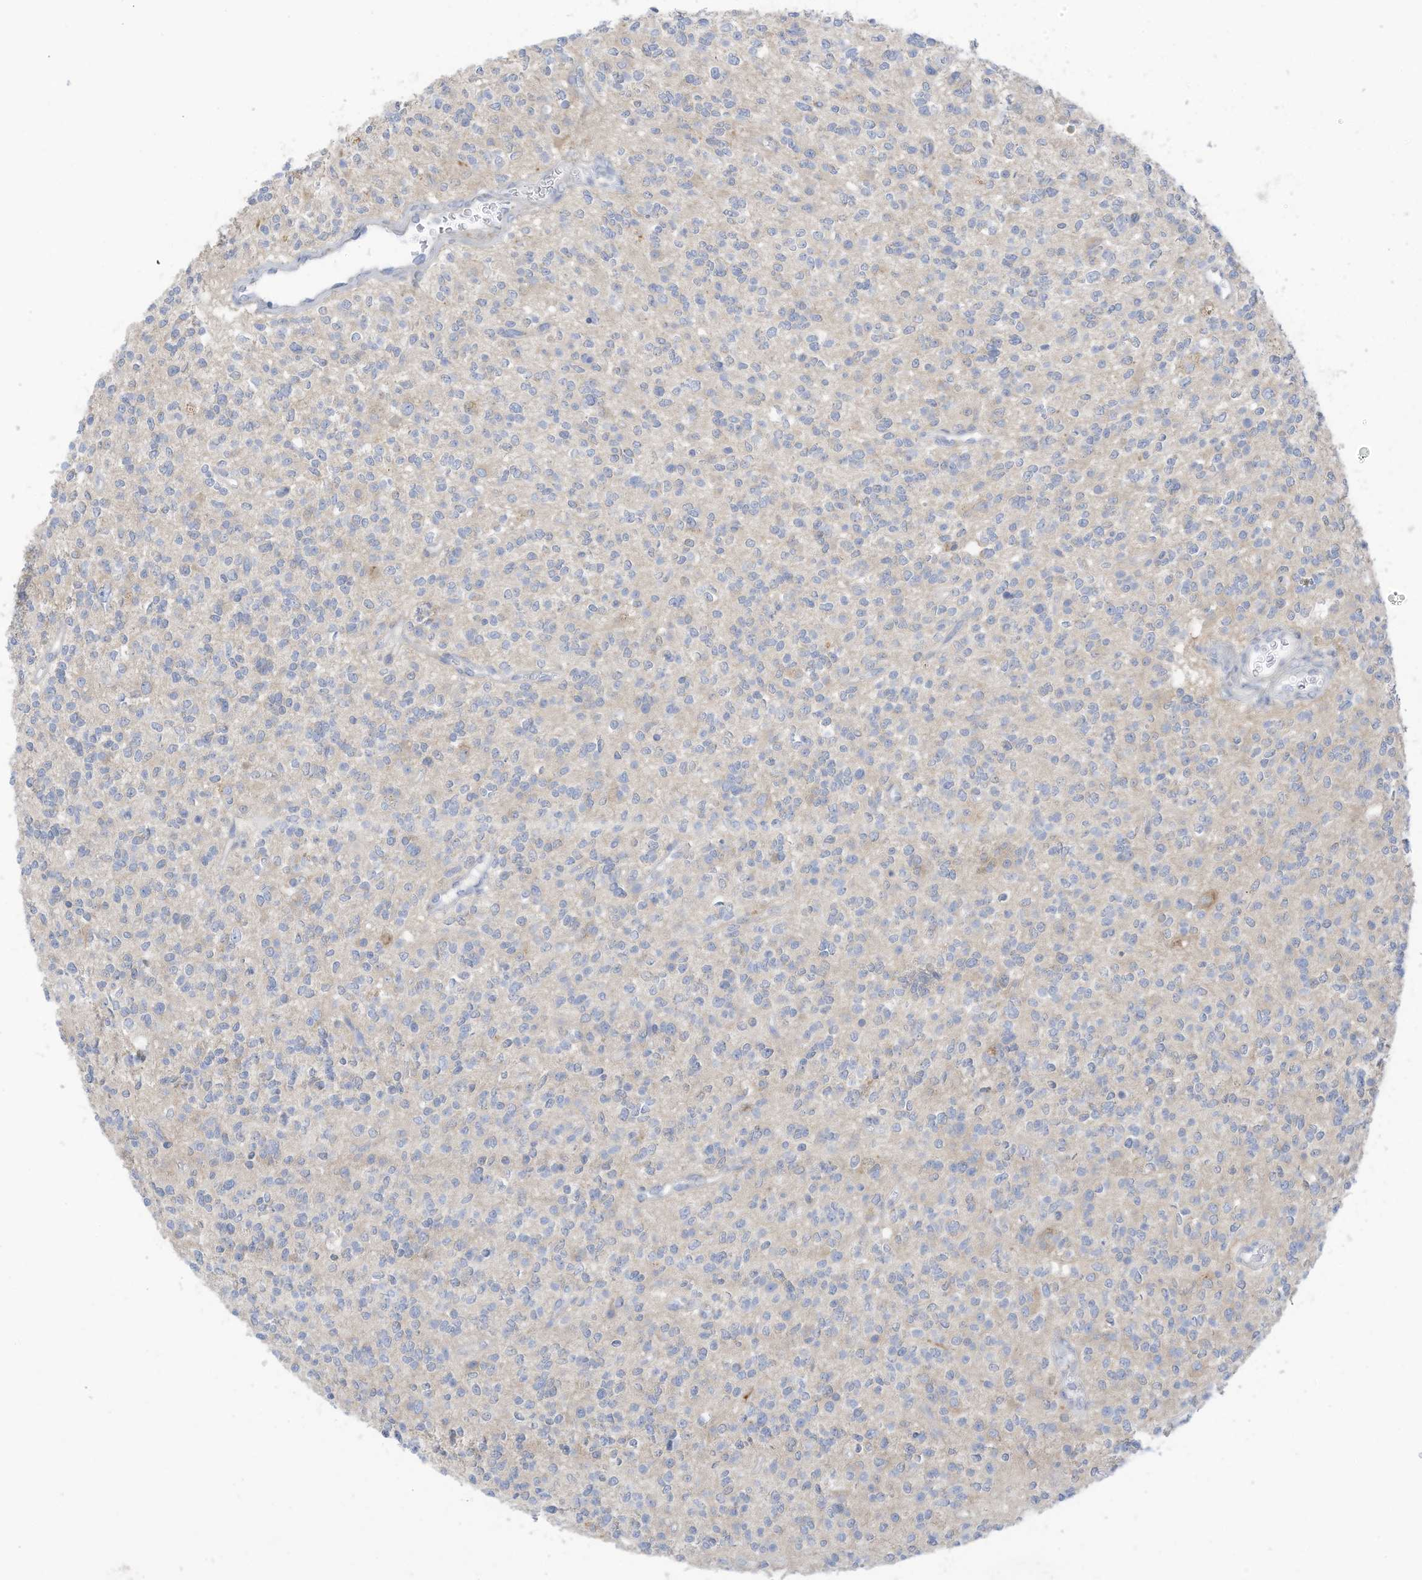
{"staining": {"intensity": "negative", "quantity": "none", "location": "none"}, "tissue": "glioma", "cell_type": "Tumor cells", "image_type": "cancer", "snomed": [{"axis": "morphology", "description": "Glioma, malignant, High grade"}, {"axis": "topography", "description": "Brain"}], "caption": "Immunohistochemistry image of human high-grade glioma (malignant) stained for a protein (brown), which displays no staining in tumor cells. (Stains: DAB immunohistochemistry (IHC) with hematoxylin counter stain, Microscopy: brightfield microscopy at high magnification).", "gene": "TRMT2B", "patient": {"sex": "male", "age": 34}}